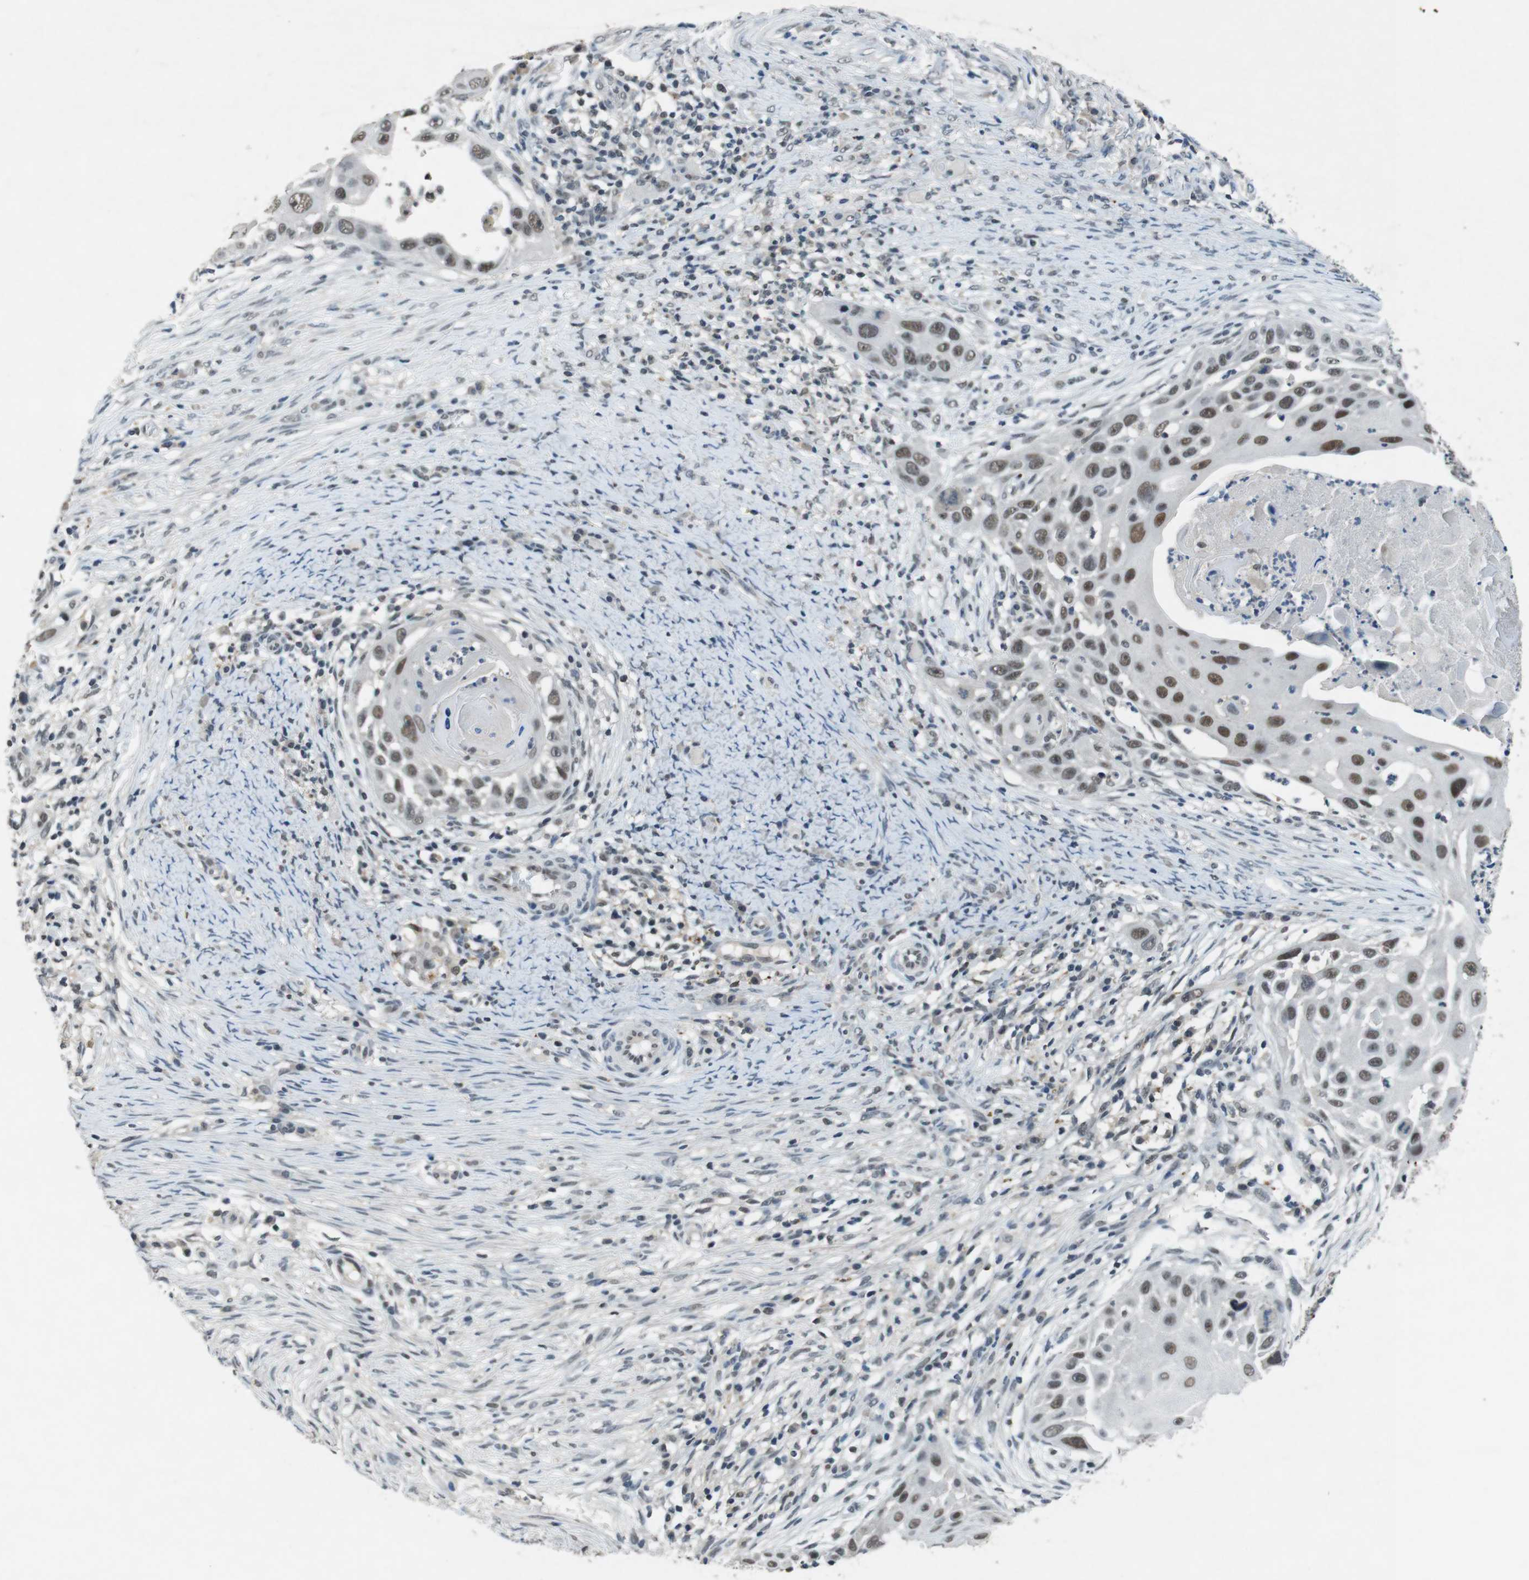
{"staining": {"intensity": "weak", "quantity": ">75%", "location": "nuclear"}, "tissue": "skin cancer", "cell_type": "Tumor cells", "image_type": "cancer", "snomed": [{"axis": "morphology", "description": "Squamous cell carcinoma, NOS"}, {"axis": "topography", "description": "Skin"}], "caption": "Protein staining shows weak nuclear expression in about >75% of tumor cells in squamous cell carcinoma (skin). (Brightfield microscopy of DAB IHC at high magnification).", "gene": "USP7", "patient": {"sex": "female", "age": 44}}